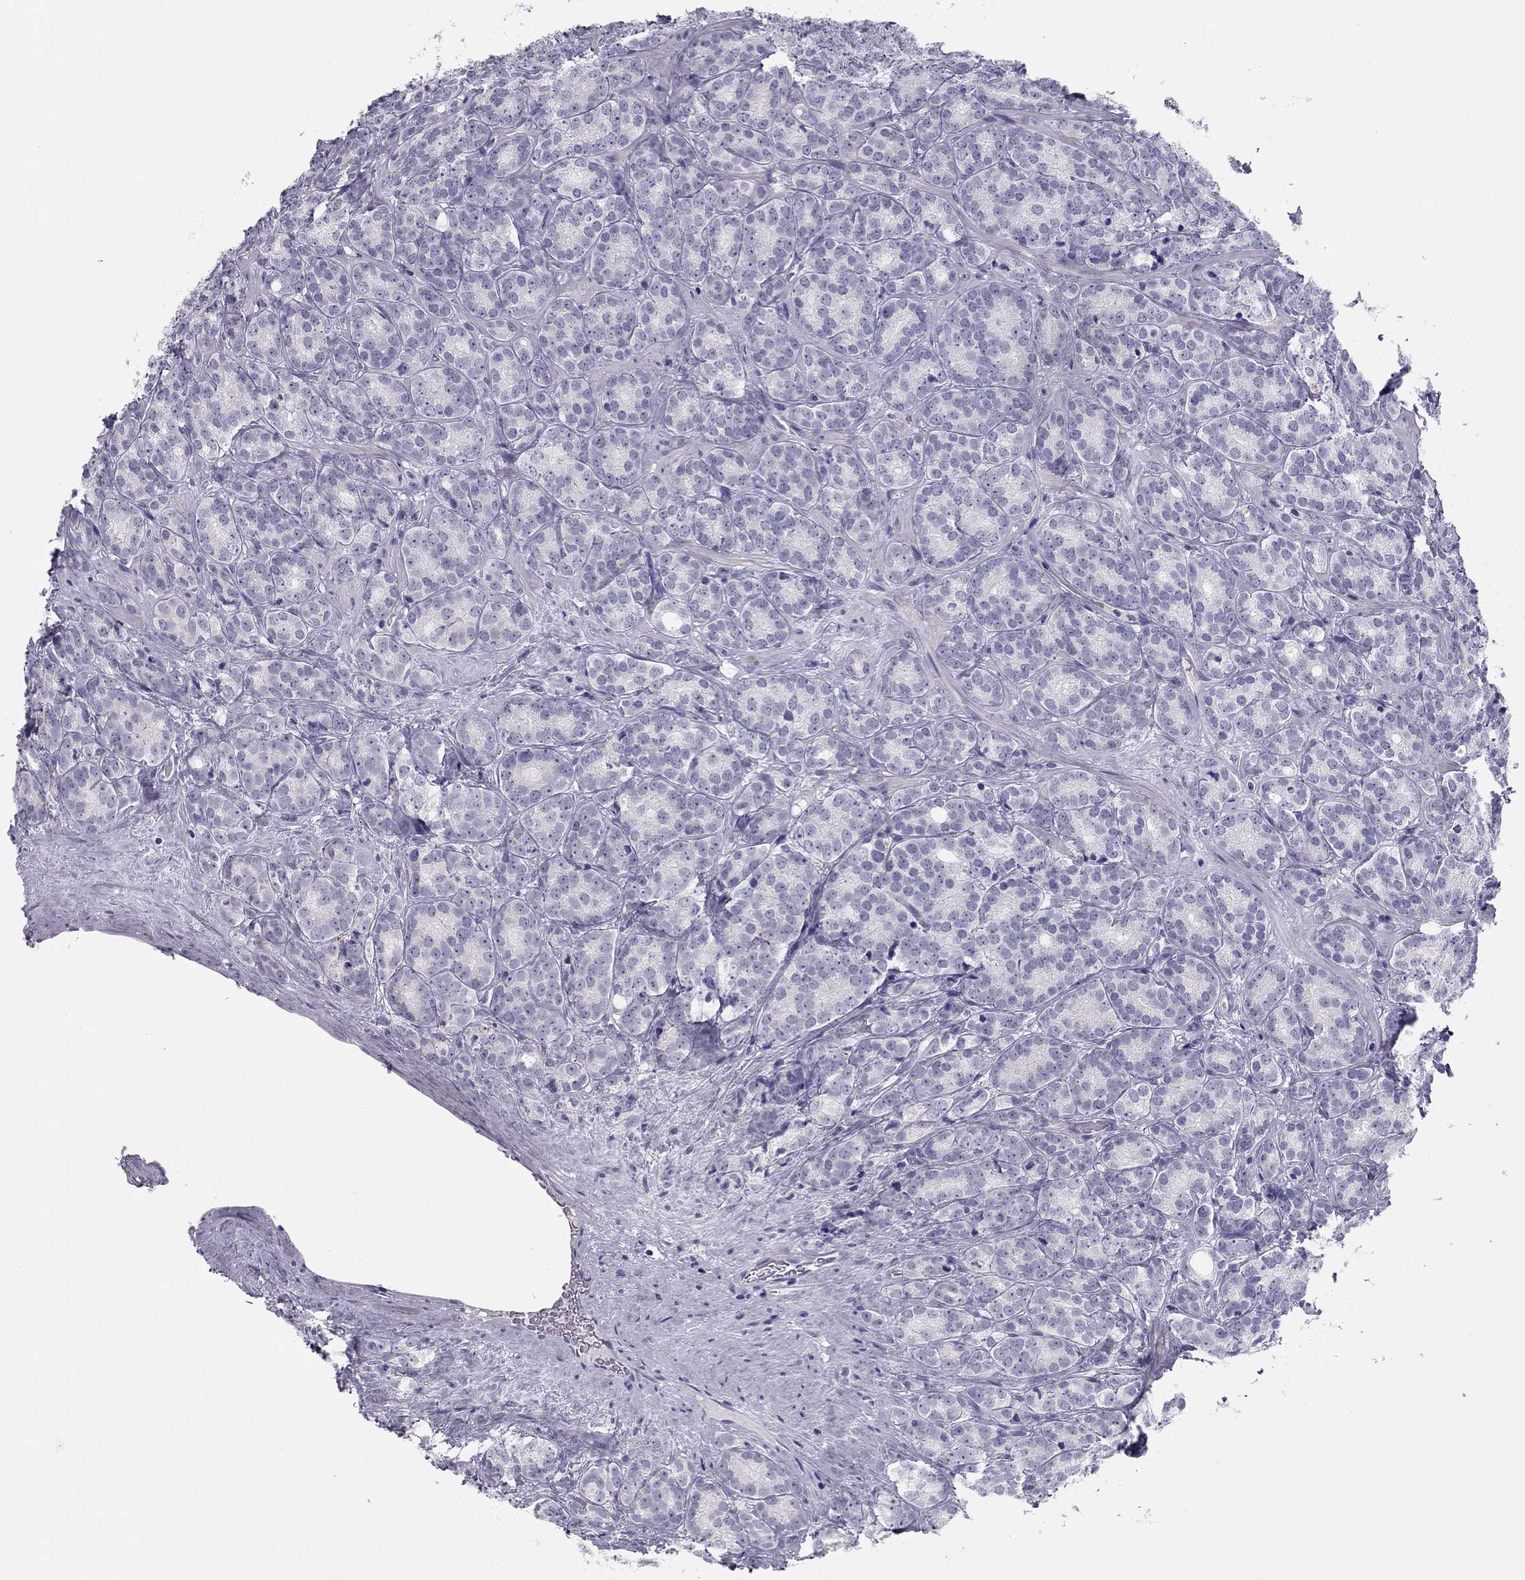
{"staining": {"intensity": "negative", "quantity": "none", "location": "none"}, "tissue": "prostate cancer", "cell_type": "Tumor cells", "image_type": "cancer", "snomed": [{"axis": "morphology", "description": "Adenocarcinoma, NOS"}, {"axis": "topography", "description": "Prostate"}], "caption": "Protein analysis of prostate cancer shows no significant positivity in tumor cells.", "gene": "SPATA12", "patient": {"sex": "male", "age": 71}}